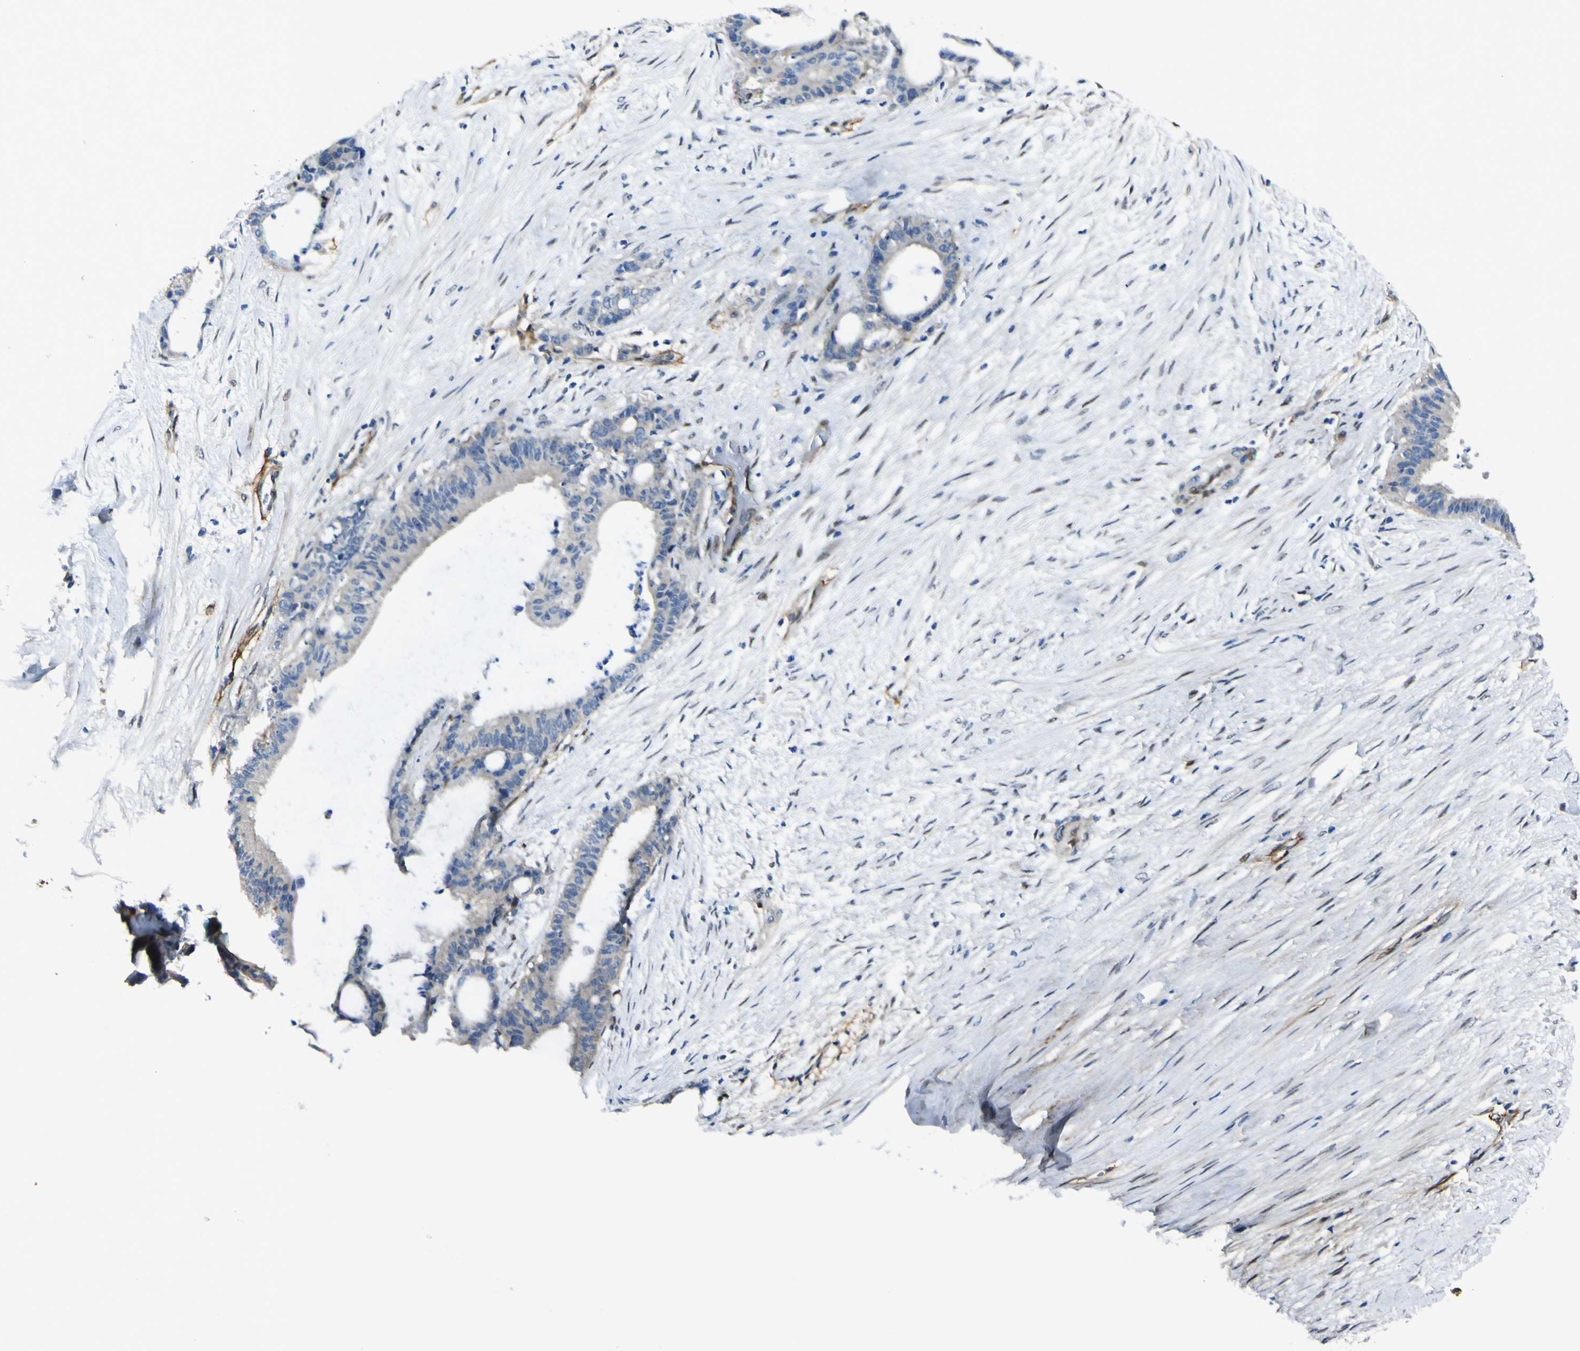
{"staining": {"intensity": "moderate", "quantity": ">75%", "location": "cytoplasmic/membranous"}, "tissue": "liver cancer", "cell_type": "Tumor cells", "image_type": "cancer", "snomed": [{"axis": "morphology", "description": "Cholangiocarcinoma"}, {"axis": "topography", "description": "Liver"}], "caption": "Human liver cancer stained with a brown dye reveals moderate cytoplasmic/membranous positive positivity in about >75% of tumor cells.", "gene": "LRRN1", "patient": {"sex": "female", "age": 73}}